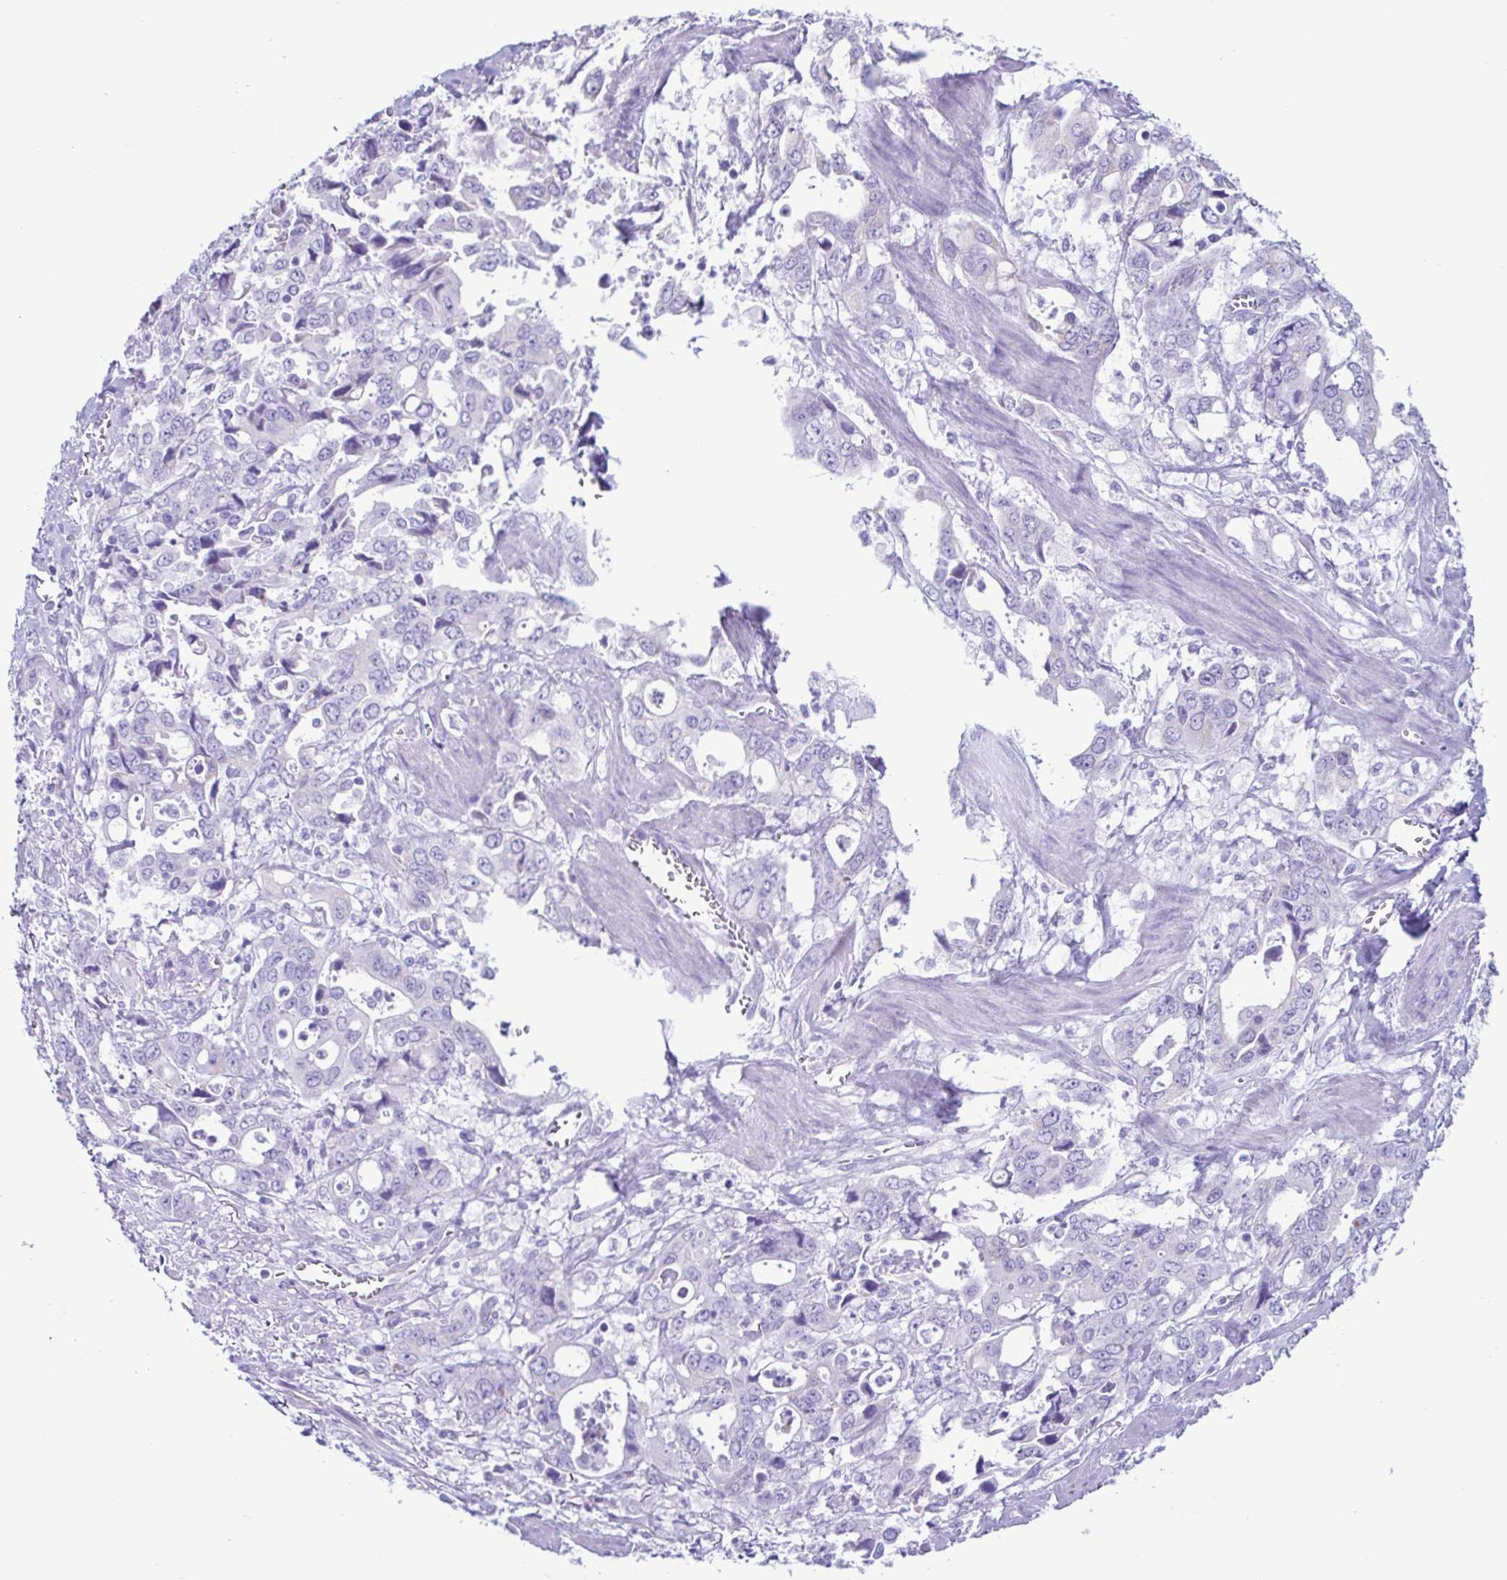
{"staining": {"intensity": "negative", "quantity": "none", "location": "none"}, "tissue": "stomach cancer", "cell_type": "Tumor cells", "image_type": "cancer", "snomed": [{"axis": "morphology", "description": "Adenocarcinoma, NOS"}, {"axis": "topography", "description": "Stomach, upper"}], "caption": "Immunohistochemistry (IHC) histopathology image of human stomach cancer (adenocarcinoma) stained for a protein (brown), which exhibits no expression in tumor cells.", "gene": "ACTRT3", "patient": {"sex": "male", "age": 74}}